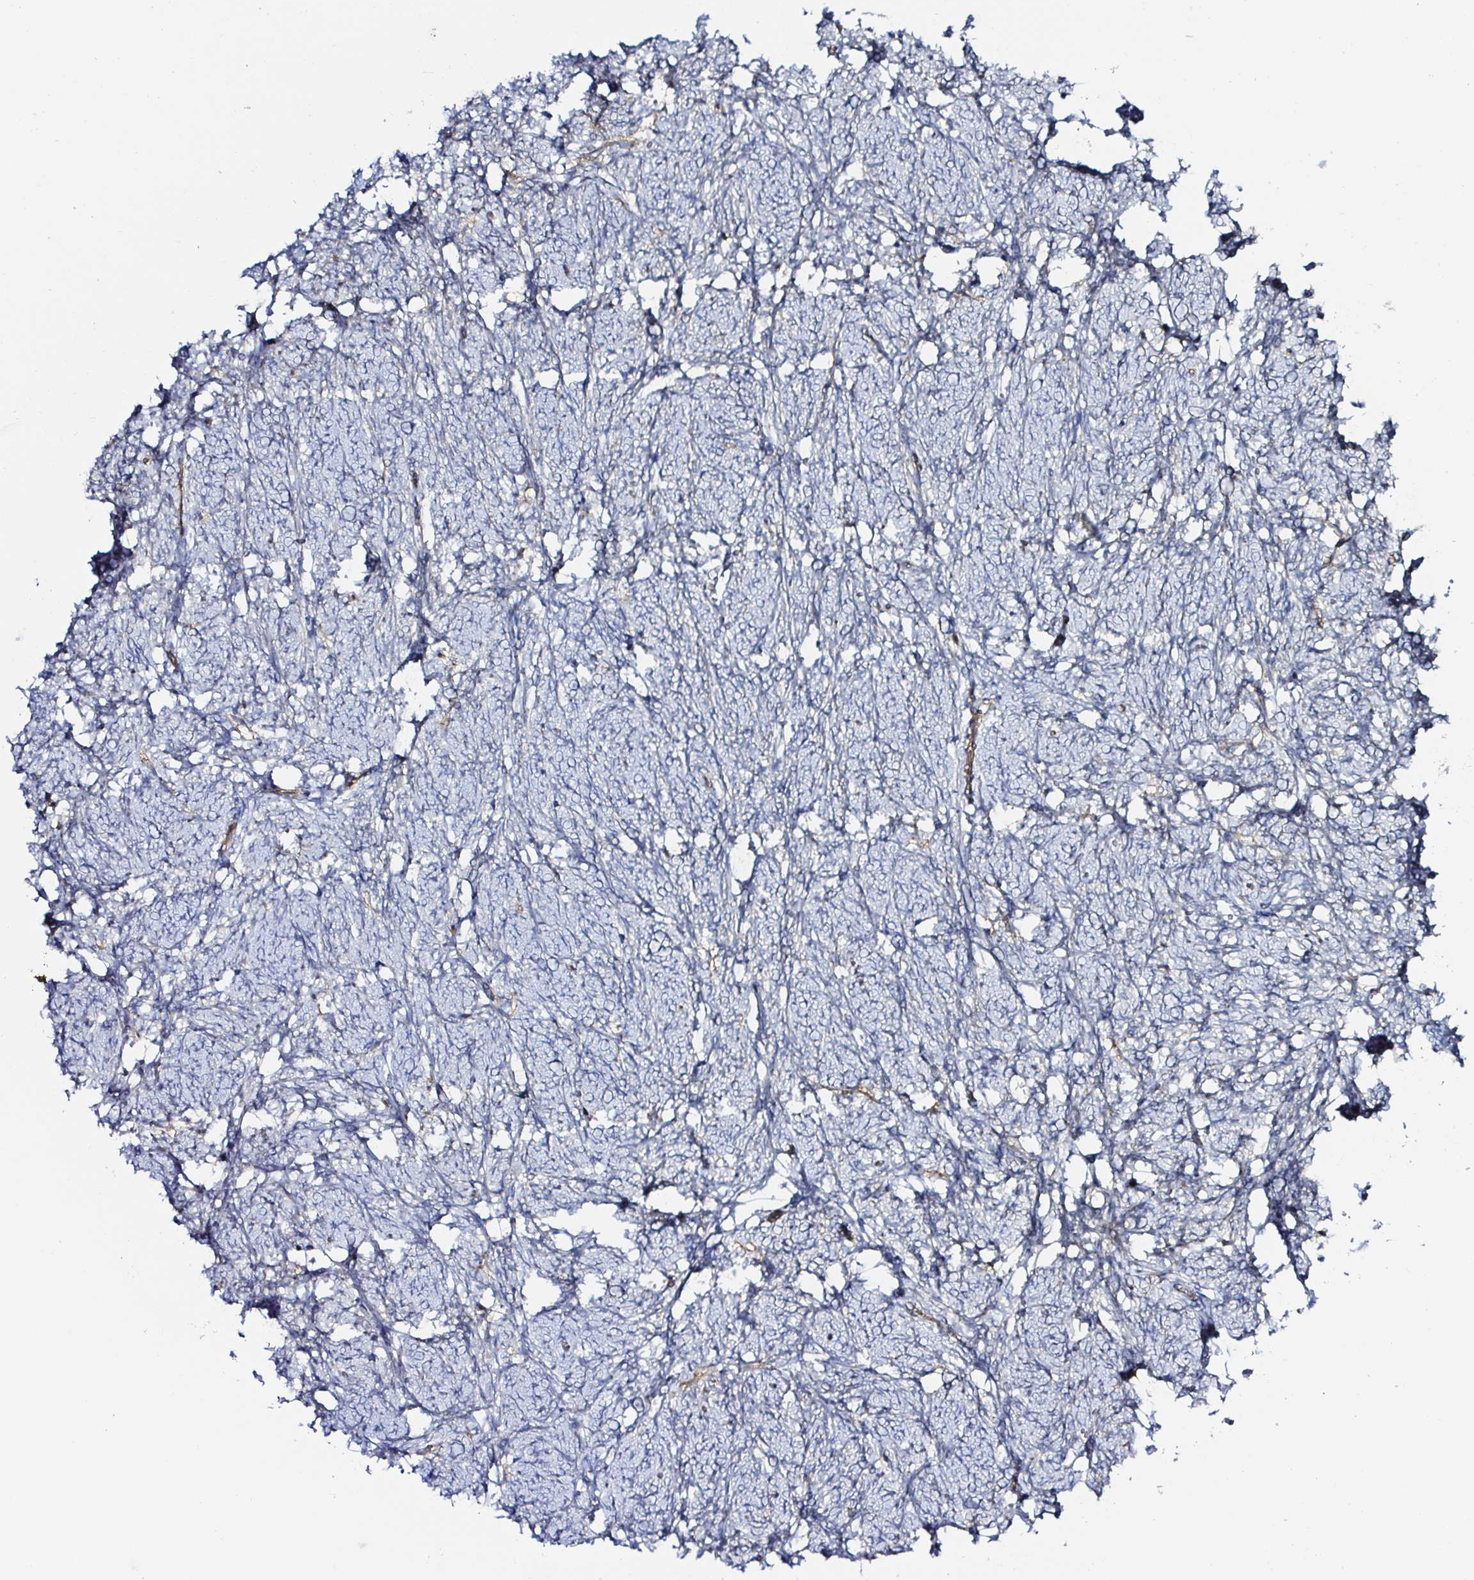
{"staining": {"intensity": "negative", "quantity": "none", "location": "none"}, "tissue": "ovary", "cell_type": "Ovarian stroma cells", "image_type": "normal", "snomed": [{"axis": "morphology", "description": "Normal tissue, NOS"}, {"axis": "topography", "description": "Ovary"}], "caption": "Ovarian stroma cells are negative for protein expression in normal human ovary. Nuclei are stained in blue.", "gene": "ARL4D", "patient": {"sex": "female", "age": 41}}